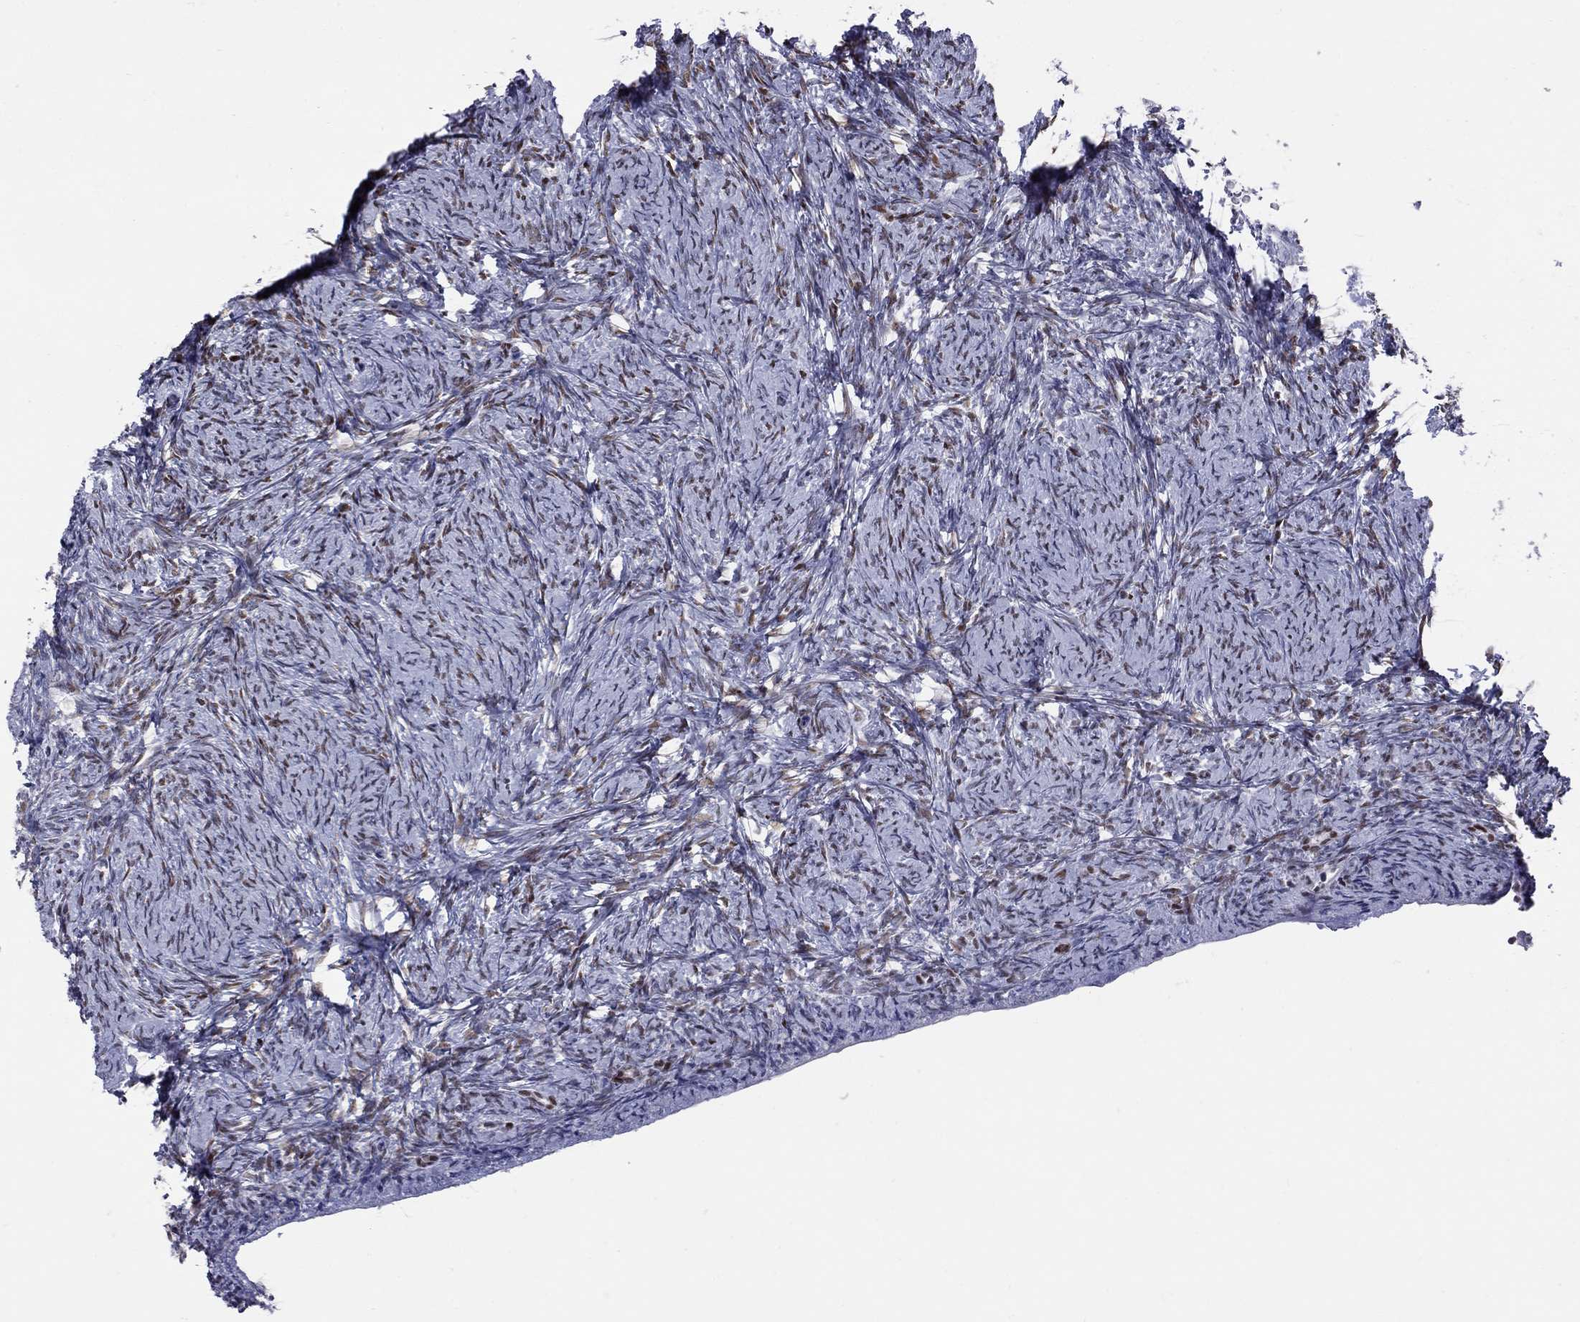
{"staining": {"intensity": "strong", "quantity": ">75%", "location": "nuclear"}, "tissue": "ovary", "cell_type": "Ovarian stroma cells", "image_type": "normal", "snomed": [{"axis": "morphology", "description": "Normal tissue, NOS"}, {"axis": "topography", "description": "Ovary"}], "caption": "Ovary stained for a protein (brown) shows strong nuclear positive staining in approximately >75% of ovarian stroma cells.", "gene": "PCGF3", "patient": {"sex": "female", "age": 34}}